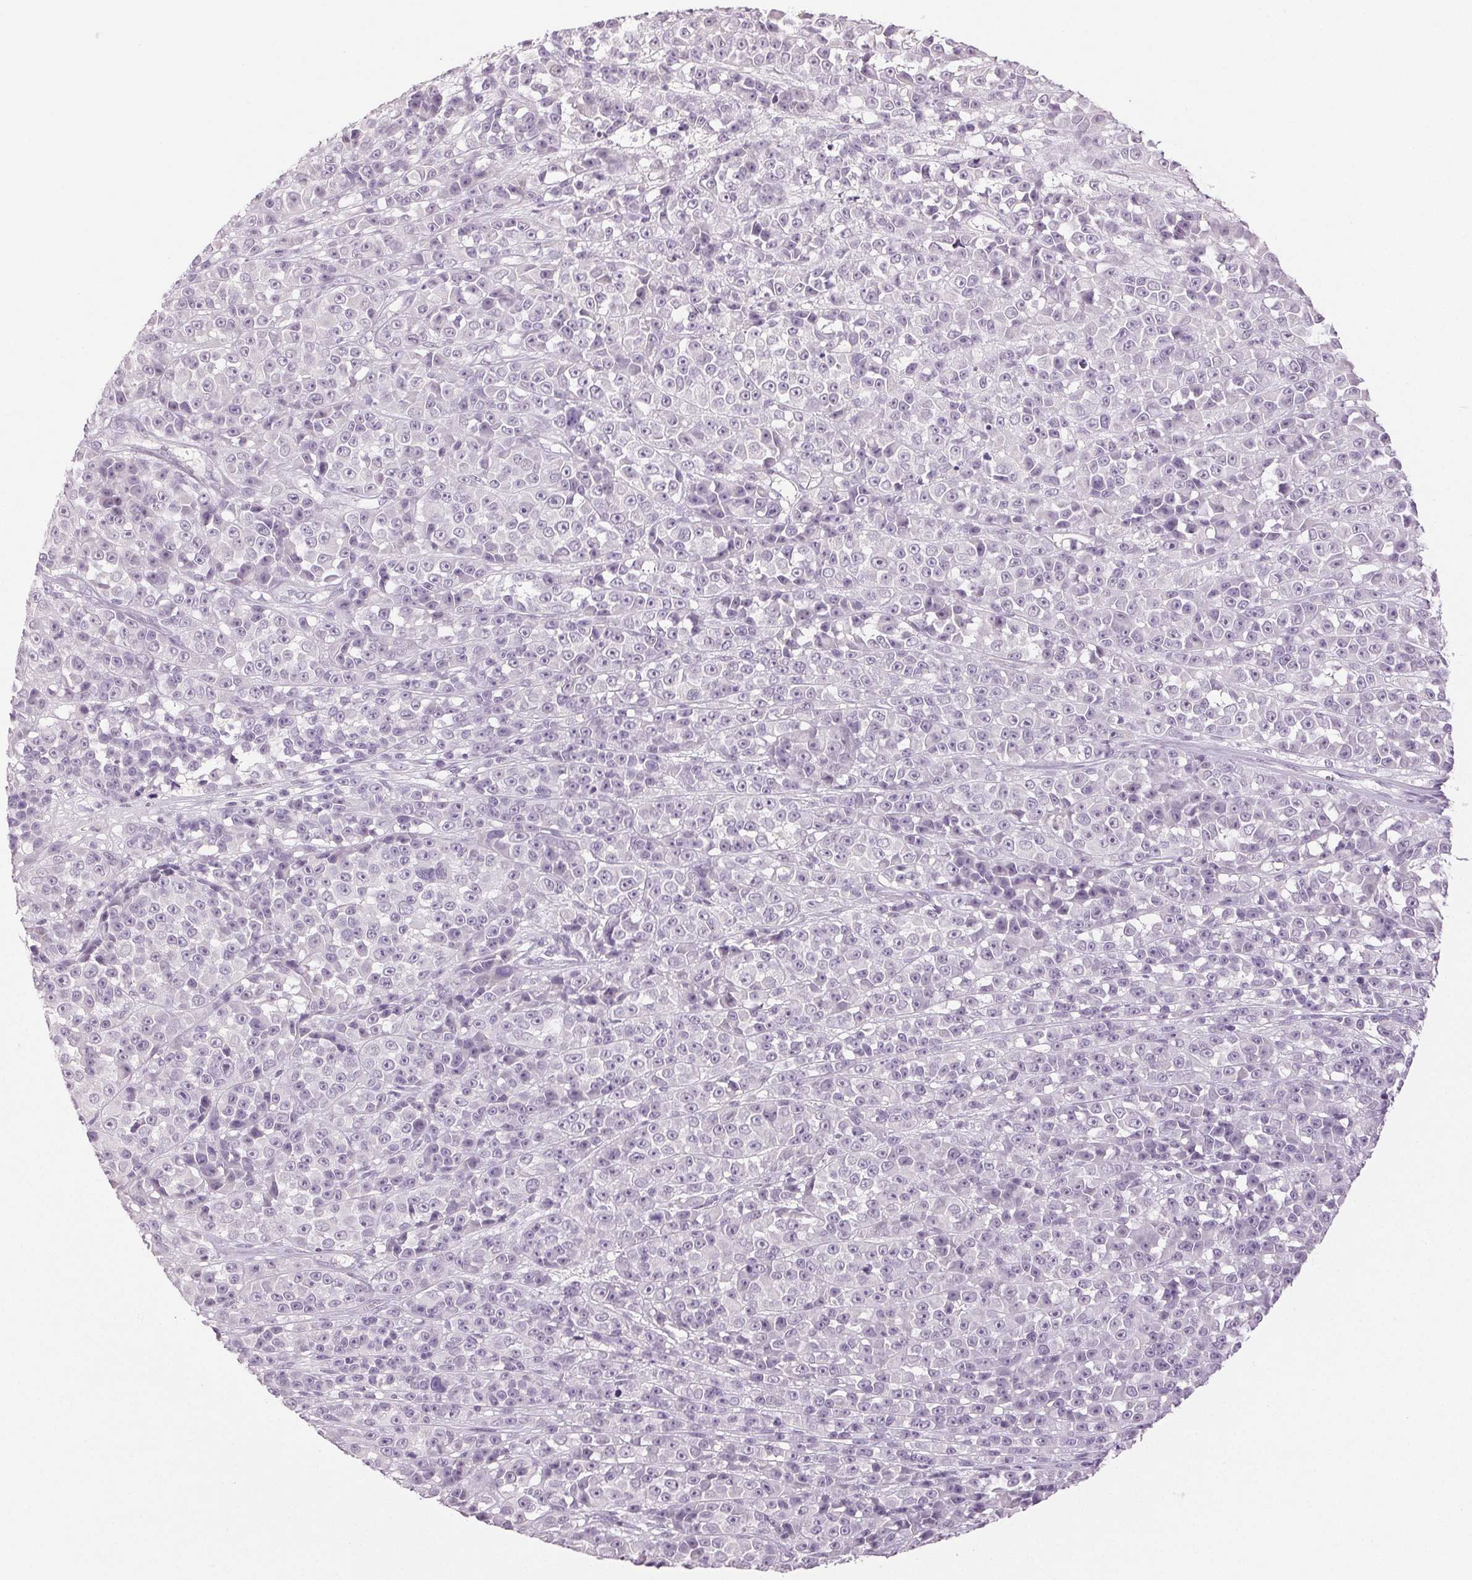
{"staining": {"intensity": "negative", "quantity": "none", "location": "none"}, "tissue": "melanoma", "cell_type": "Tumor cells", "image_type": "cancer", "snomed": [{"axis": "morphology", "description": "Malignant melanoma, NOS"}, {"axis": "topography", "description": "Skin"}, {"axis": "topography", "description": "Skin of back"}], "caption": "A micrograph of human malignant melanoma is negative for staining in tumor cells. Nuclei are stained in blue.", "gene": "LTF", "patient": {"sex": "male", "age": 91}}